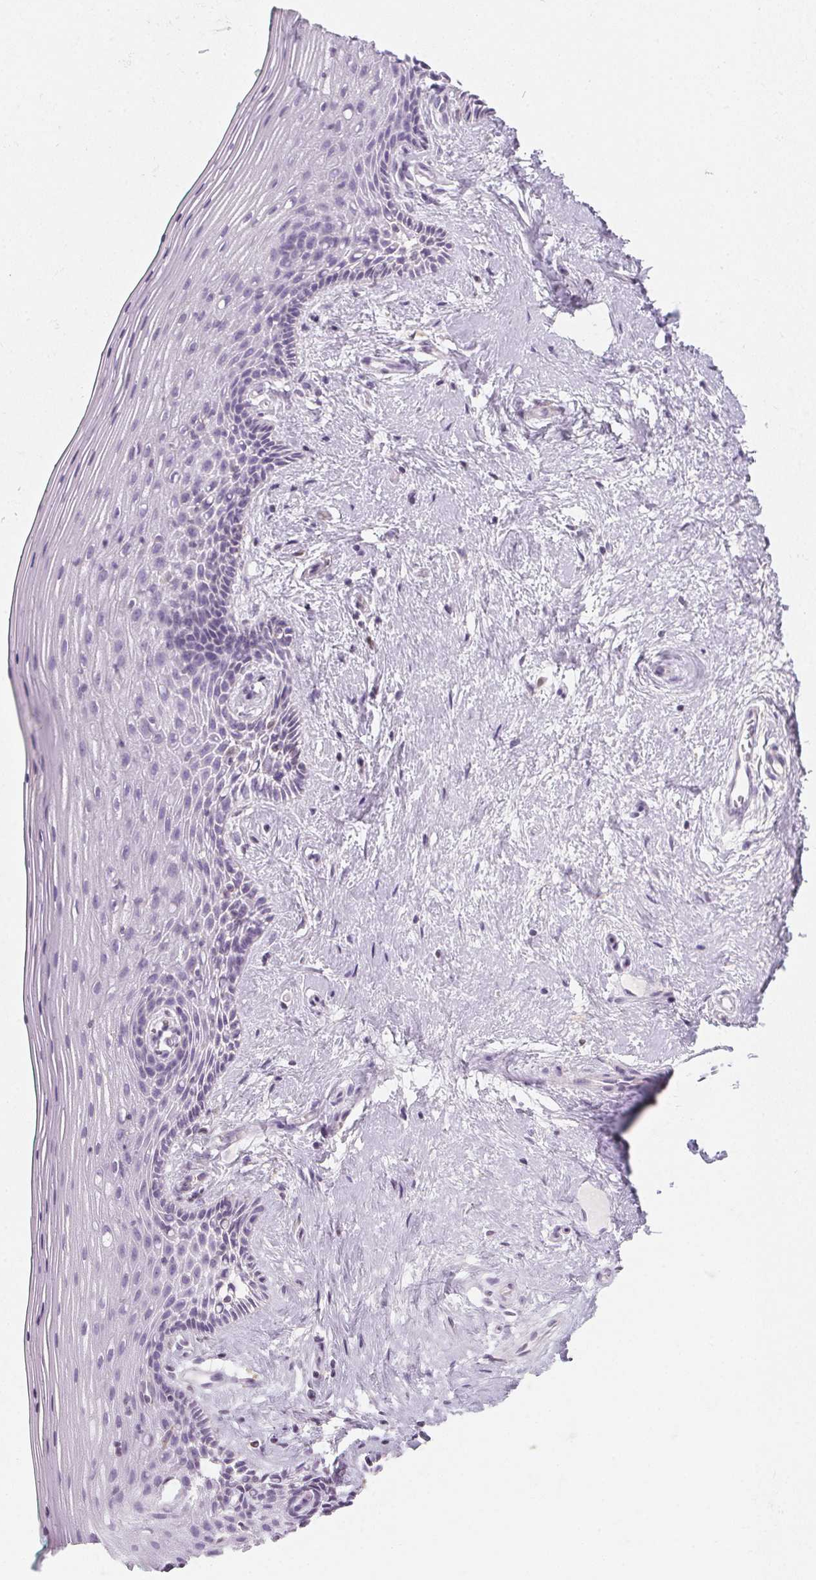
{"staining": {"intensity": "negative", "quantity": "none", "location": "none"}, "tissue": "vagina", "cell_type": "Squamous epithelial cells", "image_type": "normal", "snomed": [{"axis": "morphology", "description": "Normal tissue, NOS"}, {"axis": "topography", "description": "Vagina"}], "caption": "Photomicrograph shows no significant protein expression in squamous epithelial cells of unremarkable vagina. Nuclei are stained in blue.", "gene": "SOAT1", "patient": {"sex": "female", "age": 45}}